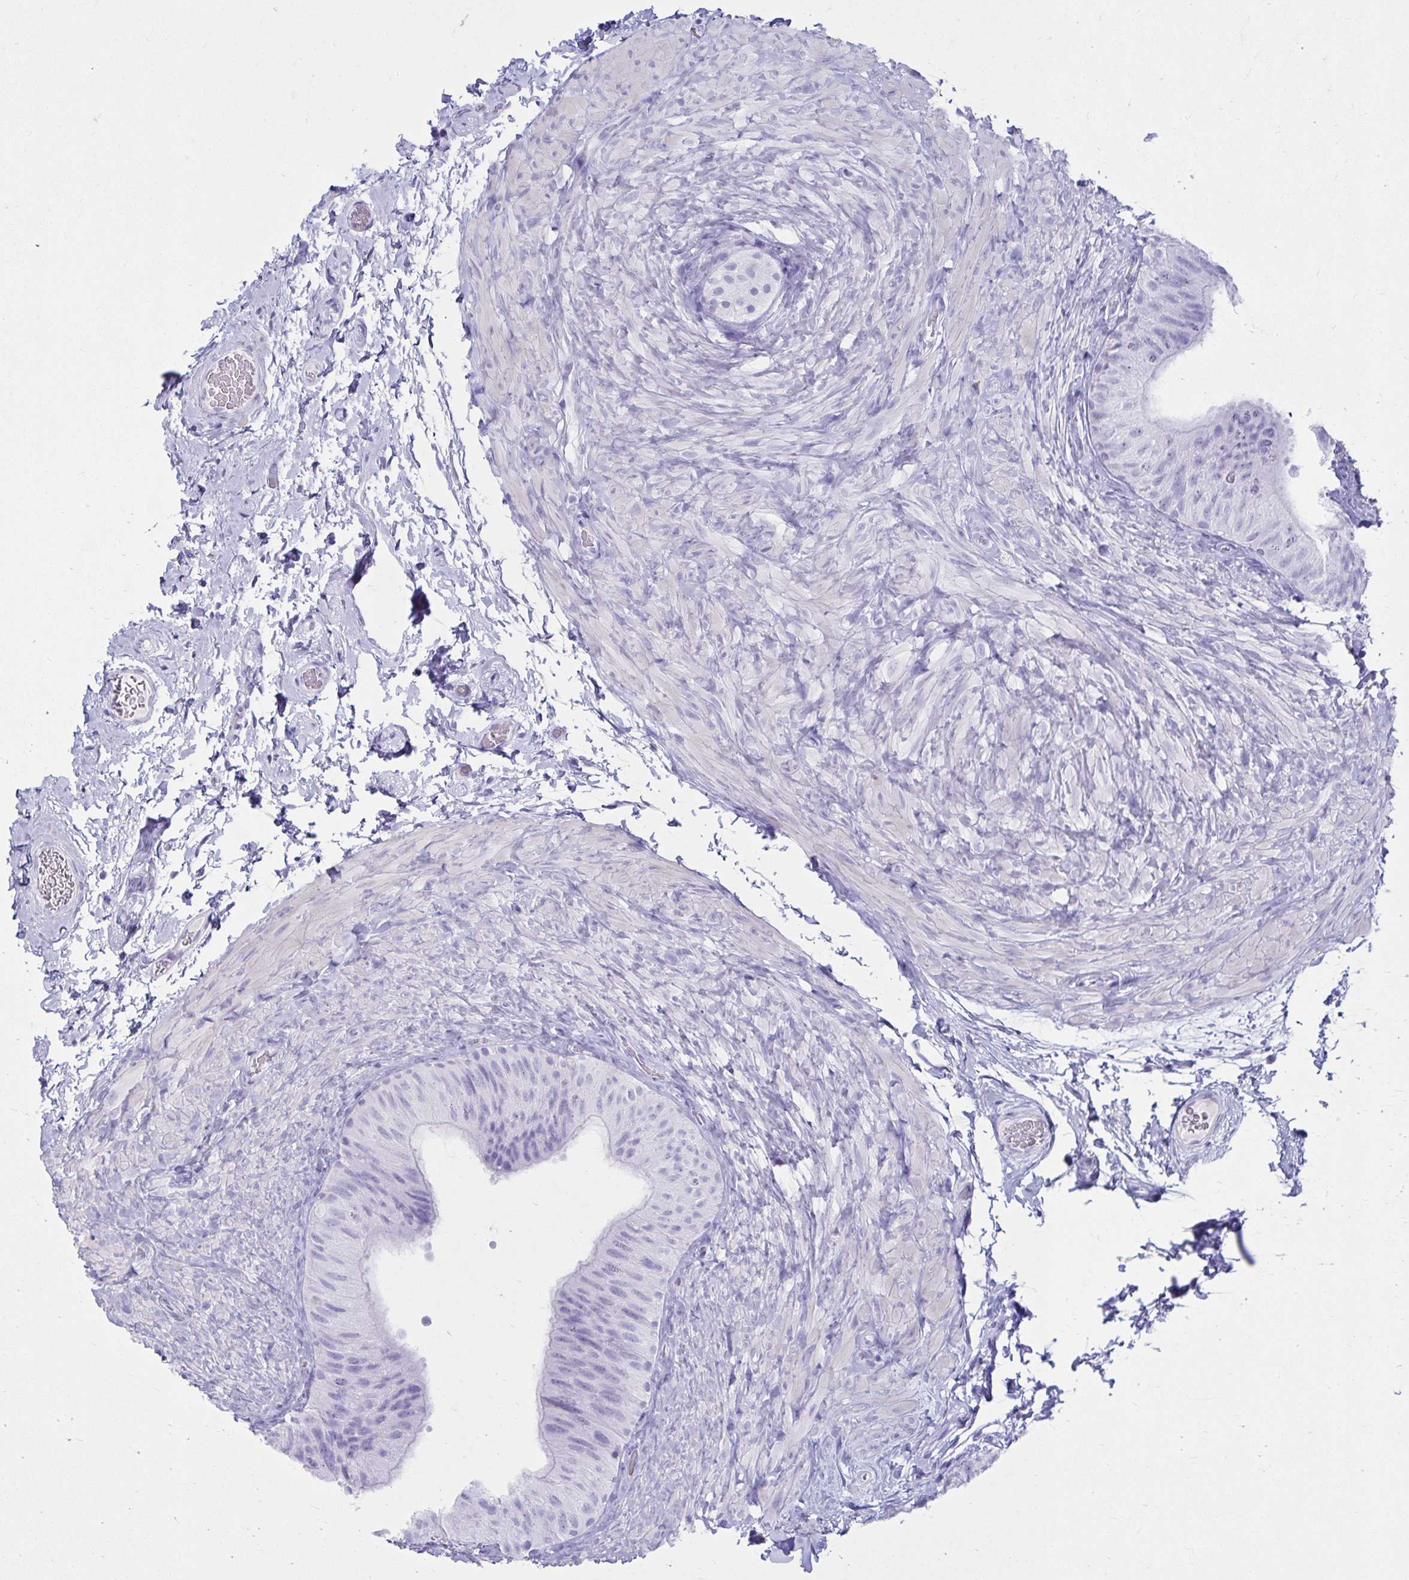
{"staining": {"intensity": "negative", "quantity": "none", "location": "none"}, "tissue": "epididymis", "cell_type": "Glandular cells", "image_type": "normal", "snomed": [{"axis": "morphology", "description": "Normal tissue, NOS"}, {"axis": "topography", "description": "Epididymis, spermatic cord, NOS"}, {"axis": "topography", "description": "Epididymis"}], "caption": "IHC of benign epididymis exhibits no staining in glandular cells.", "gene": "ATP4B", "patient": {"sex": "male", "age": 31}}